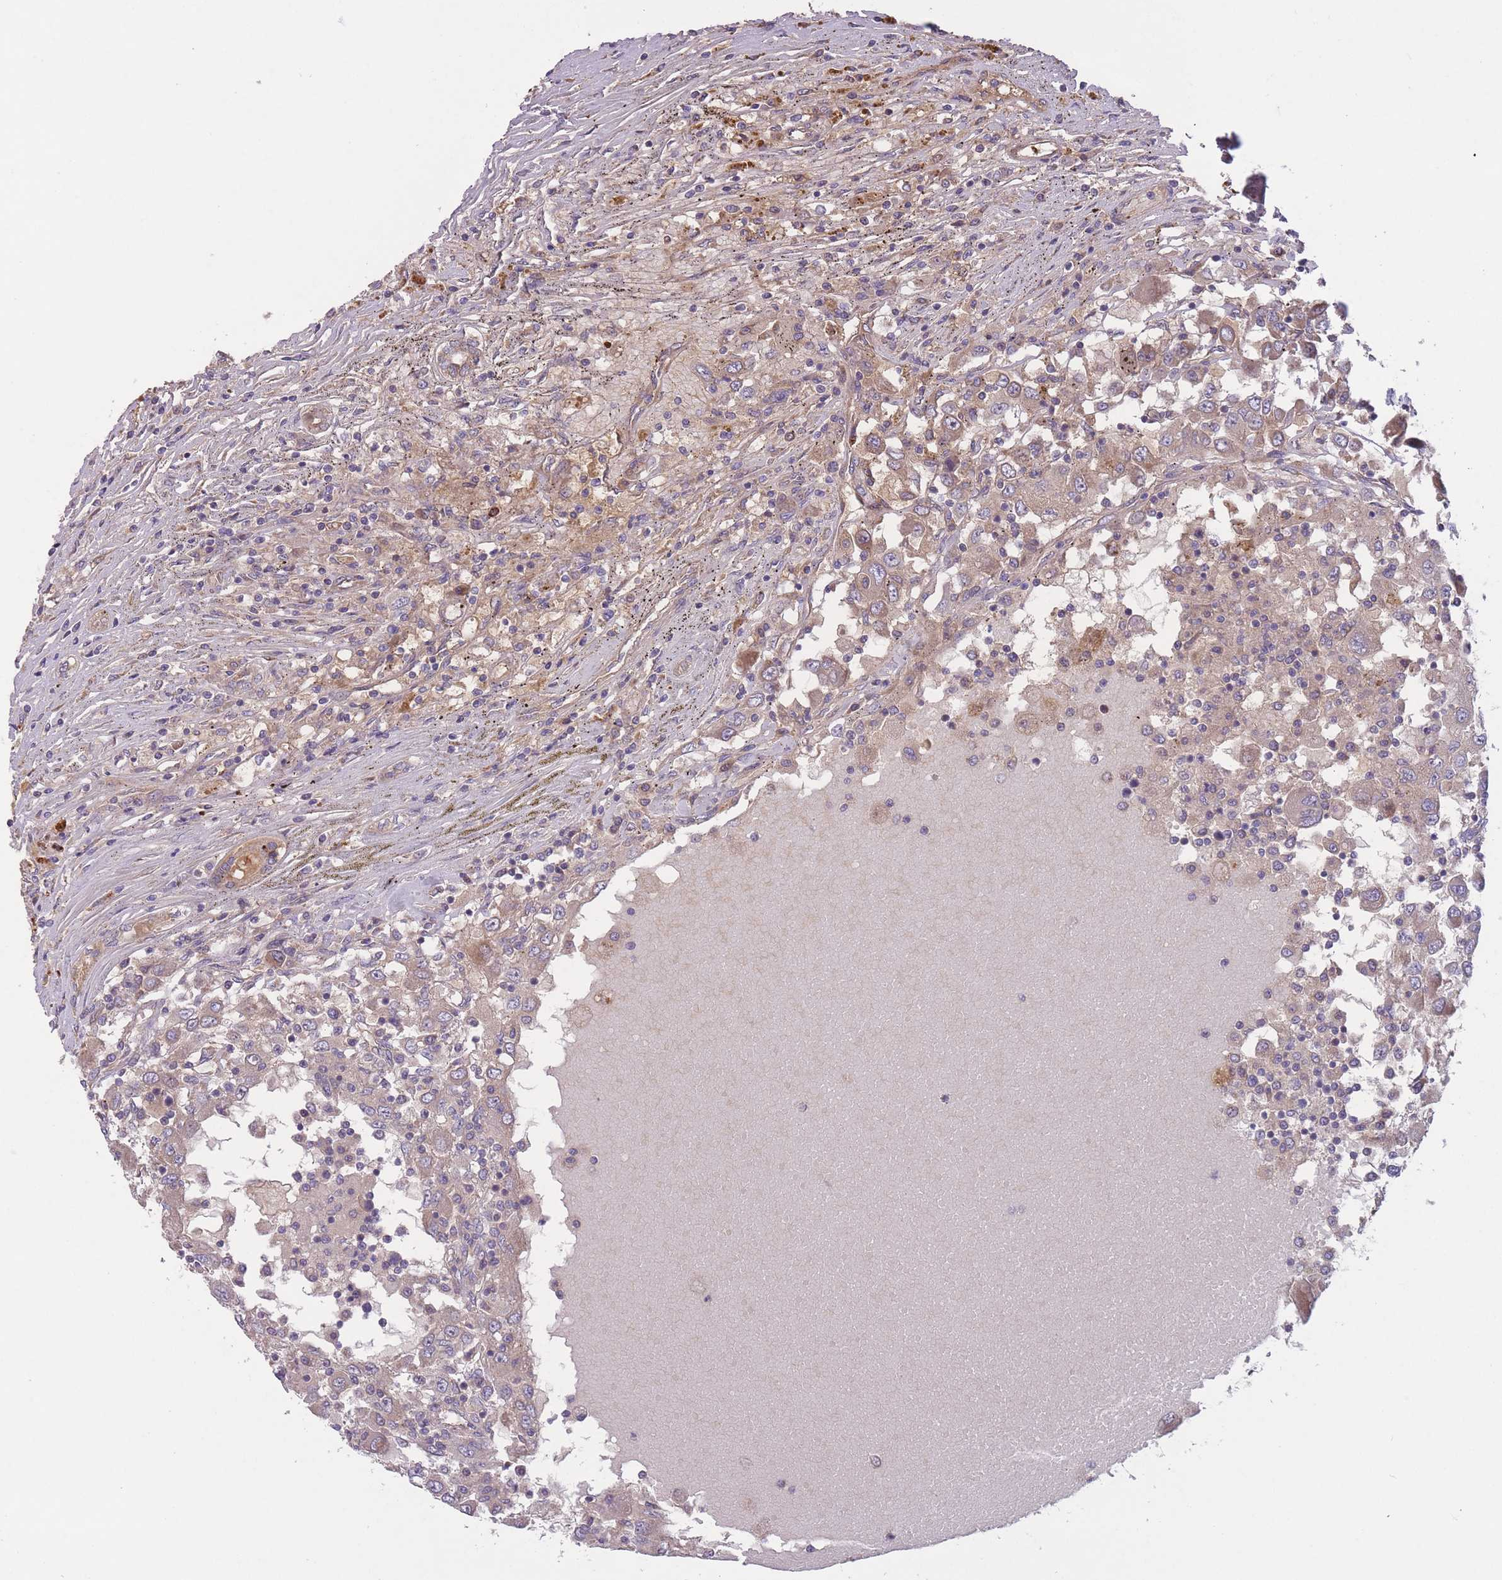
{"staining": {"intensity": "moderate", "quantity": ">75%", "location": "cytoplasmic/membranous"}, "tissue": "renal cancer", "cell_type": "Tumor cells", "image_type": "cancer", "snomed": [{"axis": "morphology", "description": "Adenocarcinoma, NOS"}, {"axis": "topography", "description": "Kidney"}], "caption": "This is a micrograph of immunohistochemistry staining of renal cancer (adenocarcinoma), which shows moderate positivity in the cytoplasmic/membranous of tumor cells.", "gene": "ITPKC", "patient": {"sex": "female", "age": 67}}